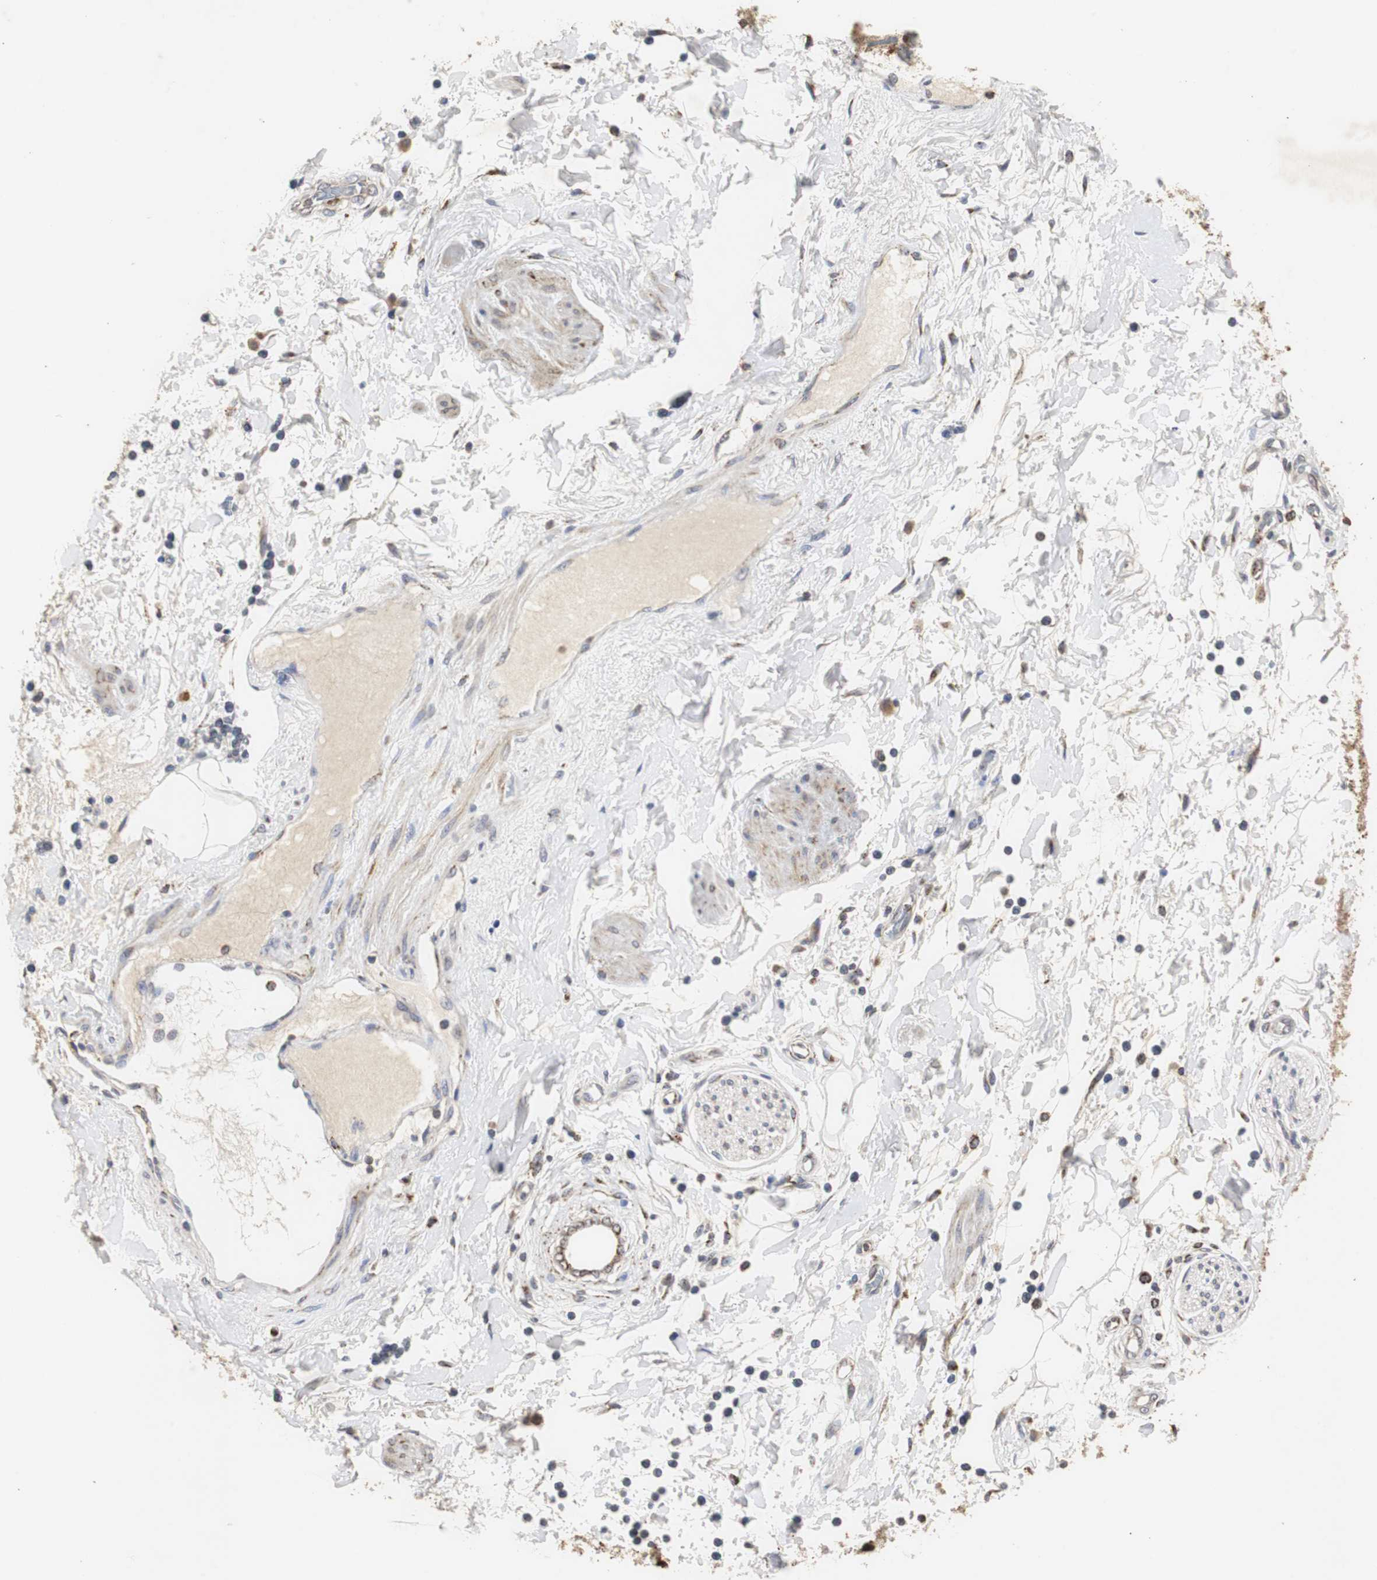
{"staining": {"intensity": "weak", "quantity": ">75%", "location": "cytoplasmic/membranous"}, "tissue": "adipose tissue", "cell_type": "Adipocytes", "image_type": "normal", "snomed": [{"axis": "morphology", "description": "Normal tissue, NOS"}, {"axis": "topography", "description": "Soft tissue"}, {"axis": "topography", "description": "Peripheral nerve tissue"}], "caption": "Weak cytoplasmic/membranous protein staining is seen in approximately >75% of adipocytes in adipose tissue.", "gene": "HSD17B10", "patient": {"sex": "female", "age": 71}}